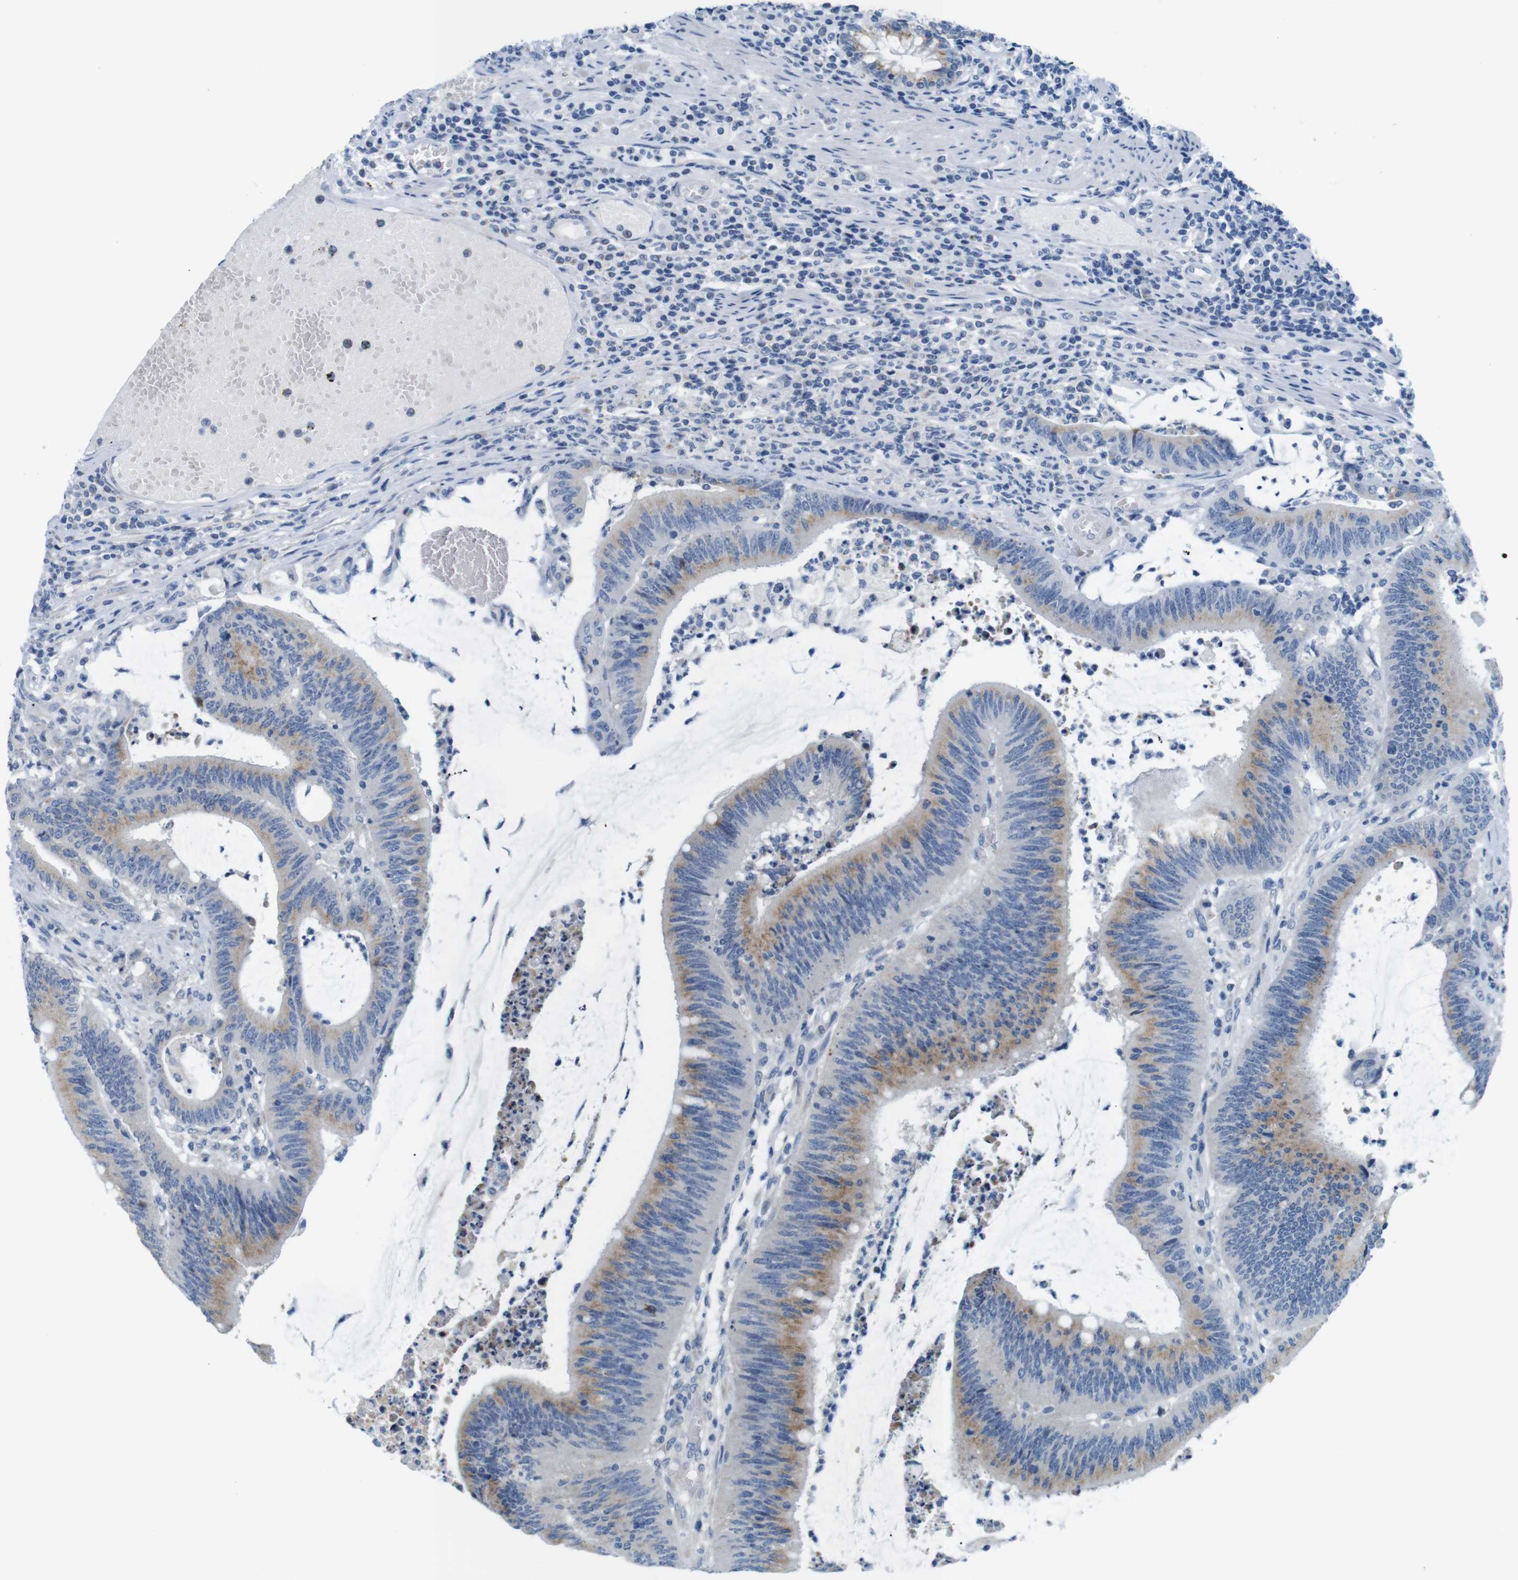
{"staining": {"intensity": "weak", "quantity": "25%-75%", "location": "cytoplasmic/membranous"}, "tissue": "colorectal cancer", "cell_type": "Tumor cells", "image_type": "cancer", "snomed": [{"axis": "morphology", "description": "Adenocarcinoma, NOS"}, {"axis": "topography", "description": "Rectum"}], "caption": "A brown stain shows weak cytoplasmic/membranous expression of a protein in human colorectal adenocarcinoma tumor cells. (DAB = brown stain, brightfield microscopy at high magnification).", "gene": "GOLGA2", "patient": {"sex": "female", "age": 66}}